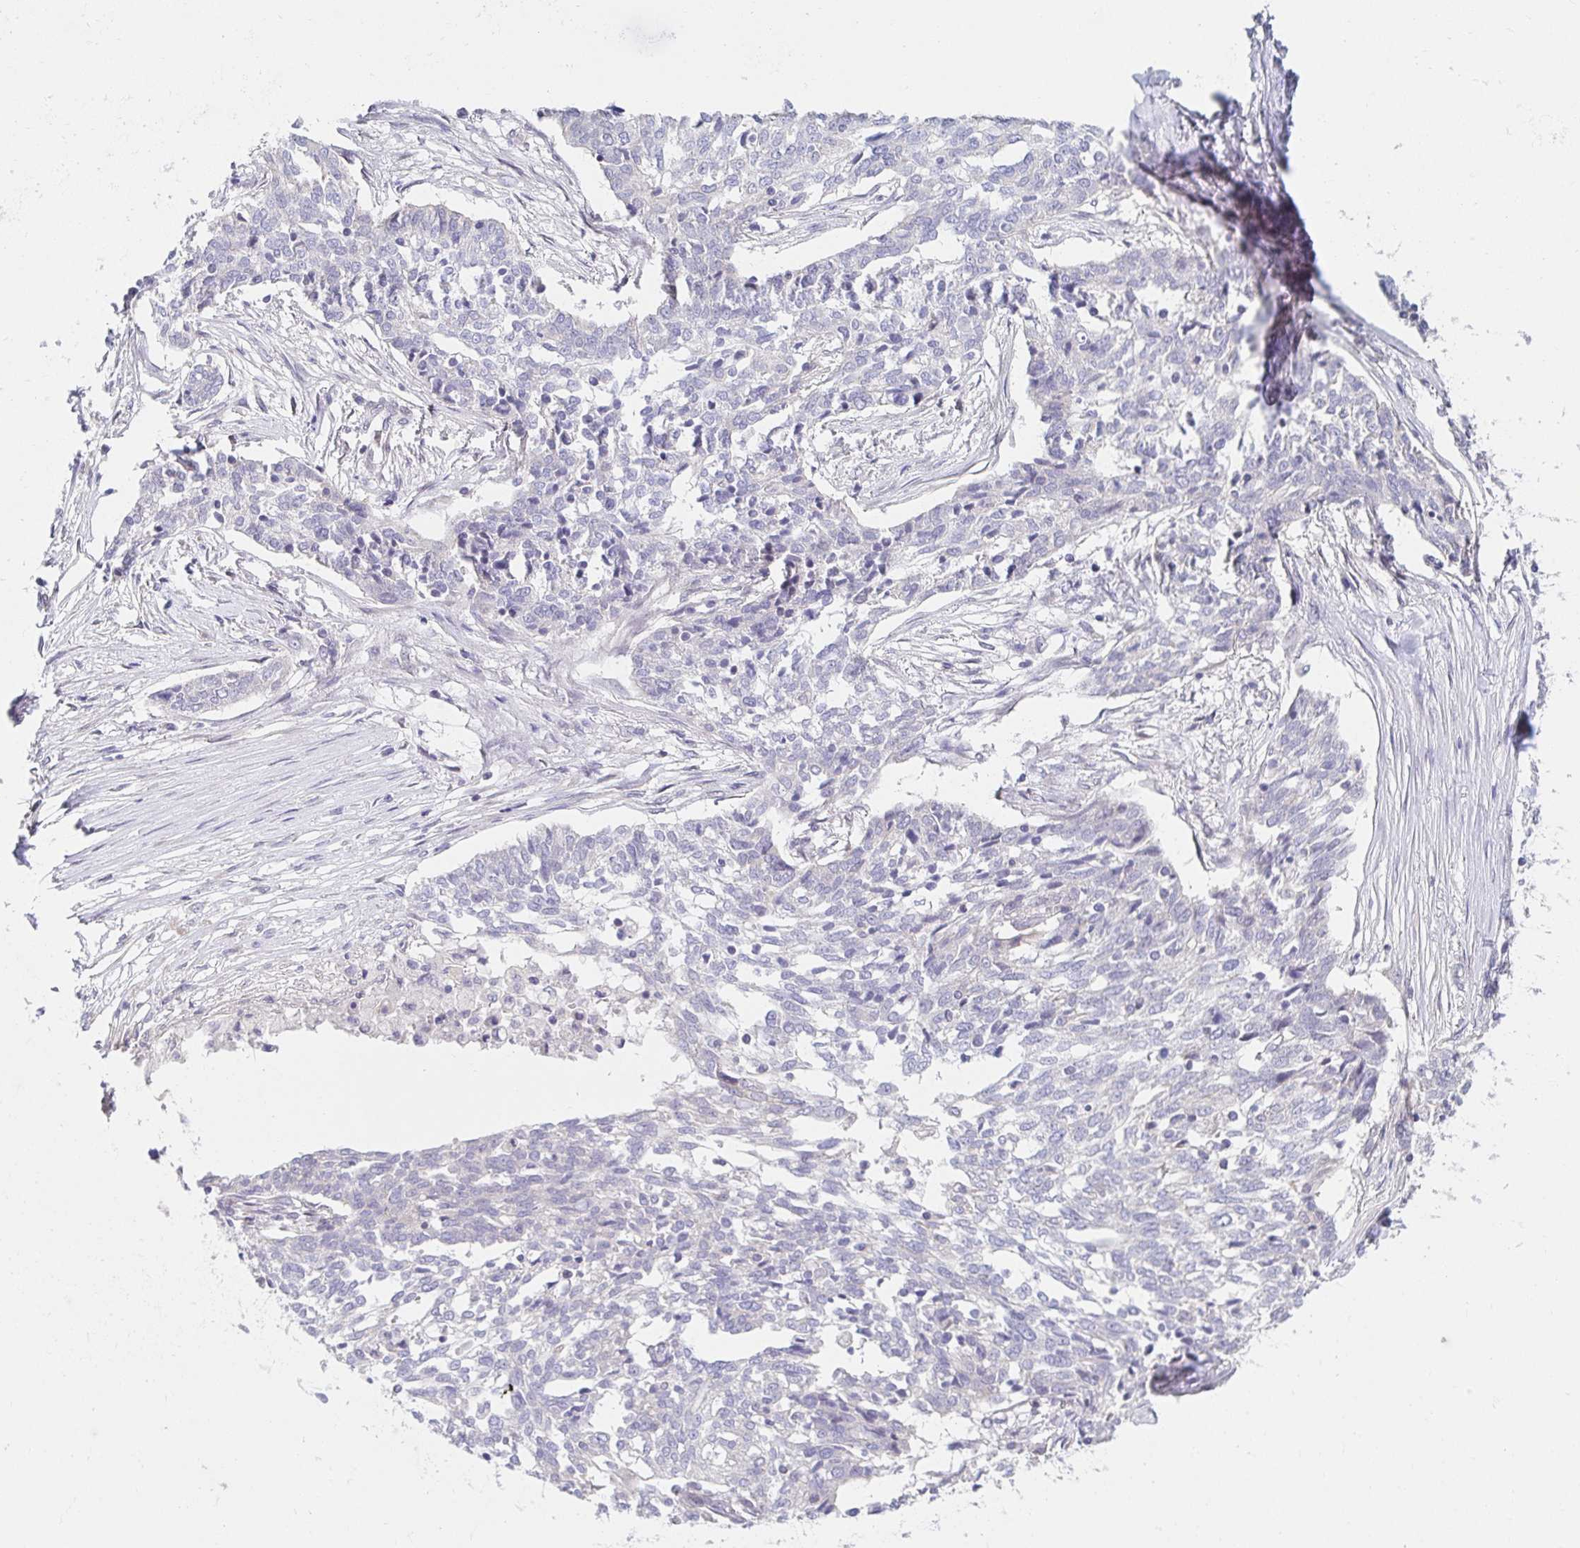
{"staining": {"intensity": "negative", "quantity": "none", "location": "none"}, "tissue": "ovarian cancer", "cell_type": "Tumor cells", "image_type": "cancer", "snomed": [{"axis": "morphology", "description": "Cystadenocarcinoma, serous, NOS"}, {"axis": "topography", "description": "Ovary"}], "caption": "Immunohistochemical staining of human ovarian cancer (serous cystadenocarcinoma) reveals no significant positivity in tumor cells.", "gene": "AKAP14", "patient": {"sex": "female", "age": 67}}